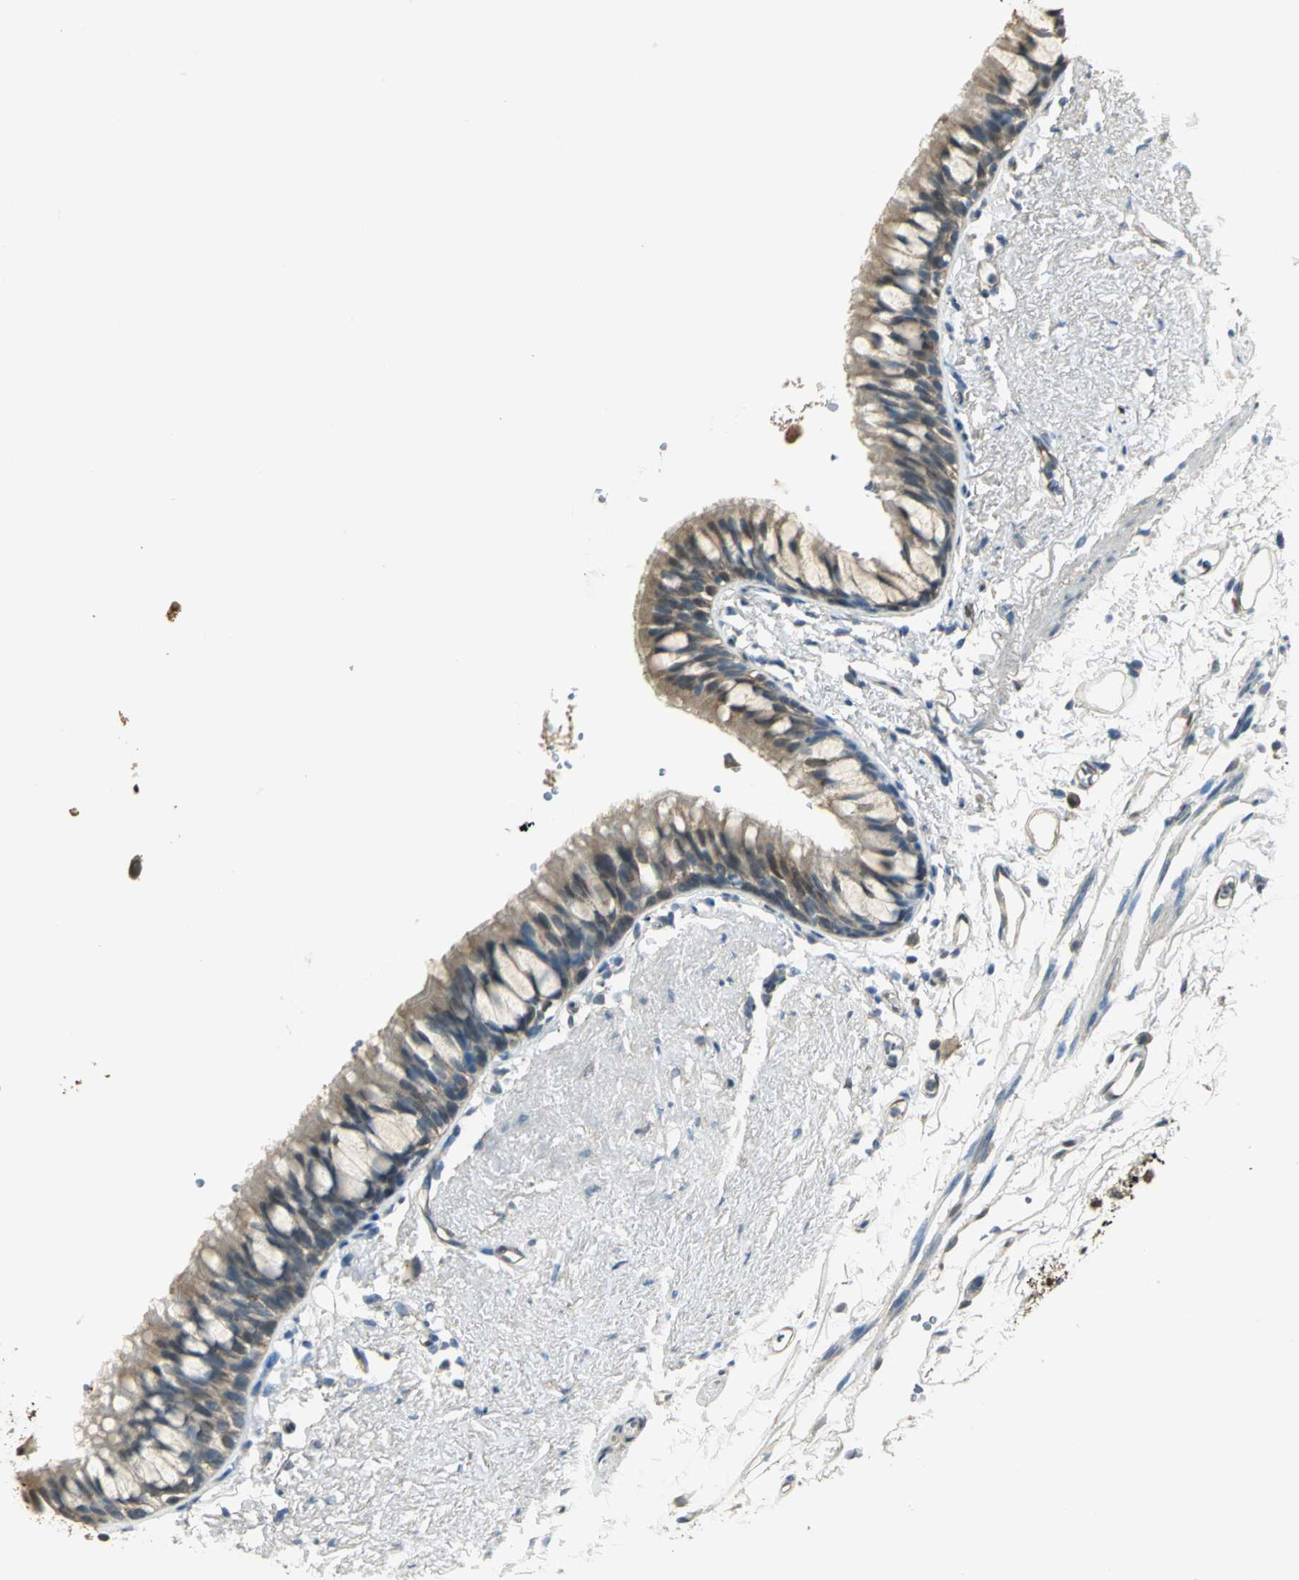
{"staining": {"intensity": "weak", "quantity": ">75%", "location": "cytoplasmic/membranous"}, "tissue": "bronchus", "cell_type": "Respiratory epithelial cells", "image_type": "normal", "snomed": [{"axis": "morphology", "description": "Normal tissue, NOS"}, {"axis": "topography", "description": "Bronchus"}], "caption": "This histopathology image exhibits immunohistochemistry (IHC) staining of unremarkable human bronchus, with low weak cytoplasmic/membranous expression in about >75% of respiratory epithelial cells.", "gene": "PARK7", "patient": {"sex": "female", "age": 73}}